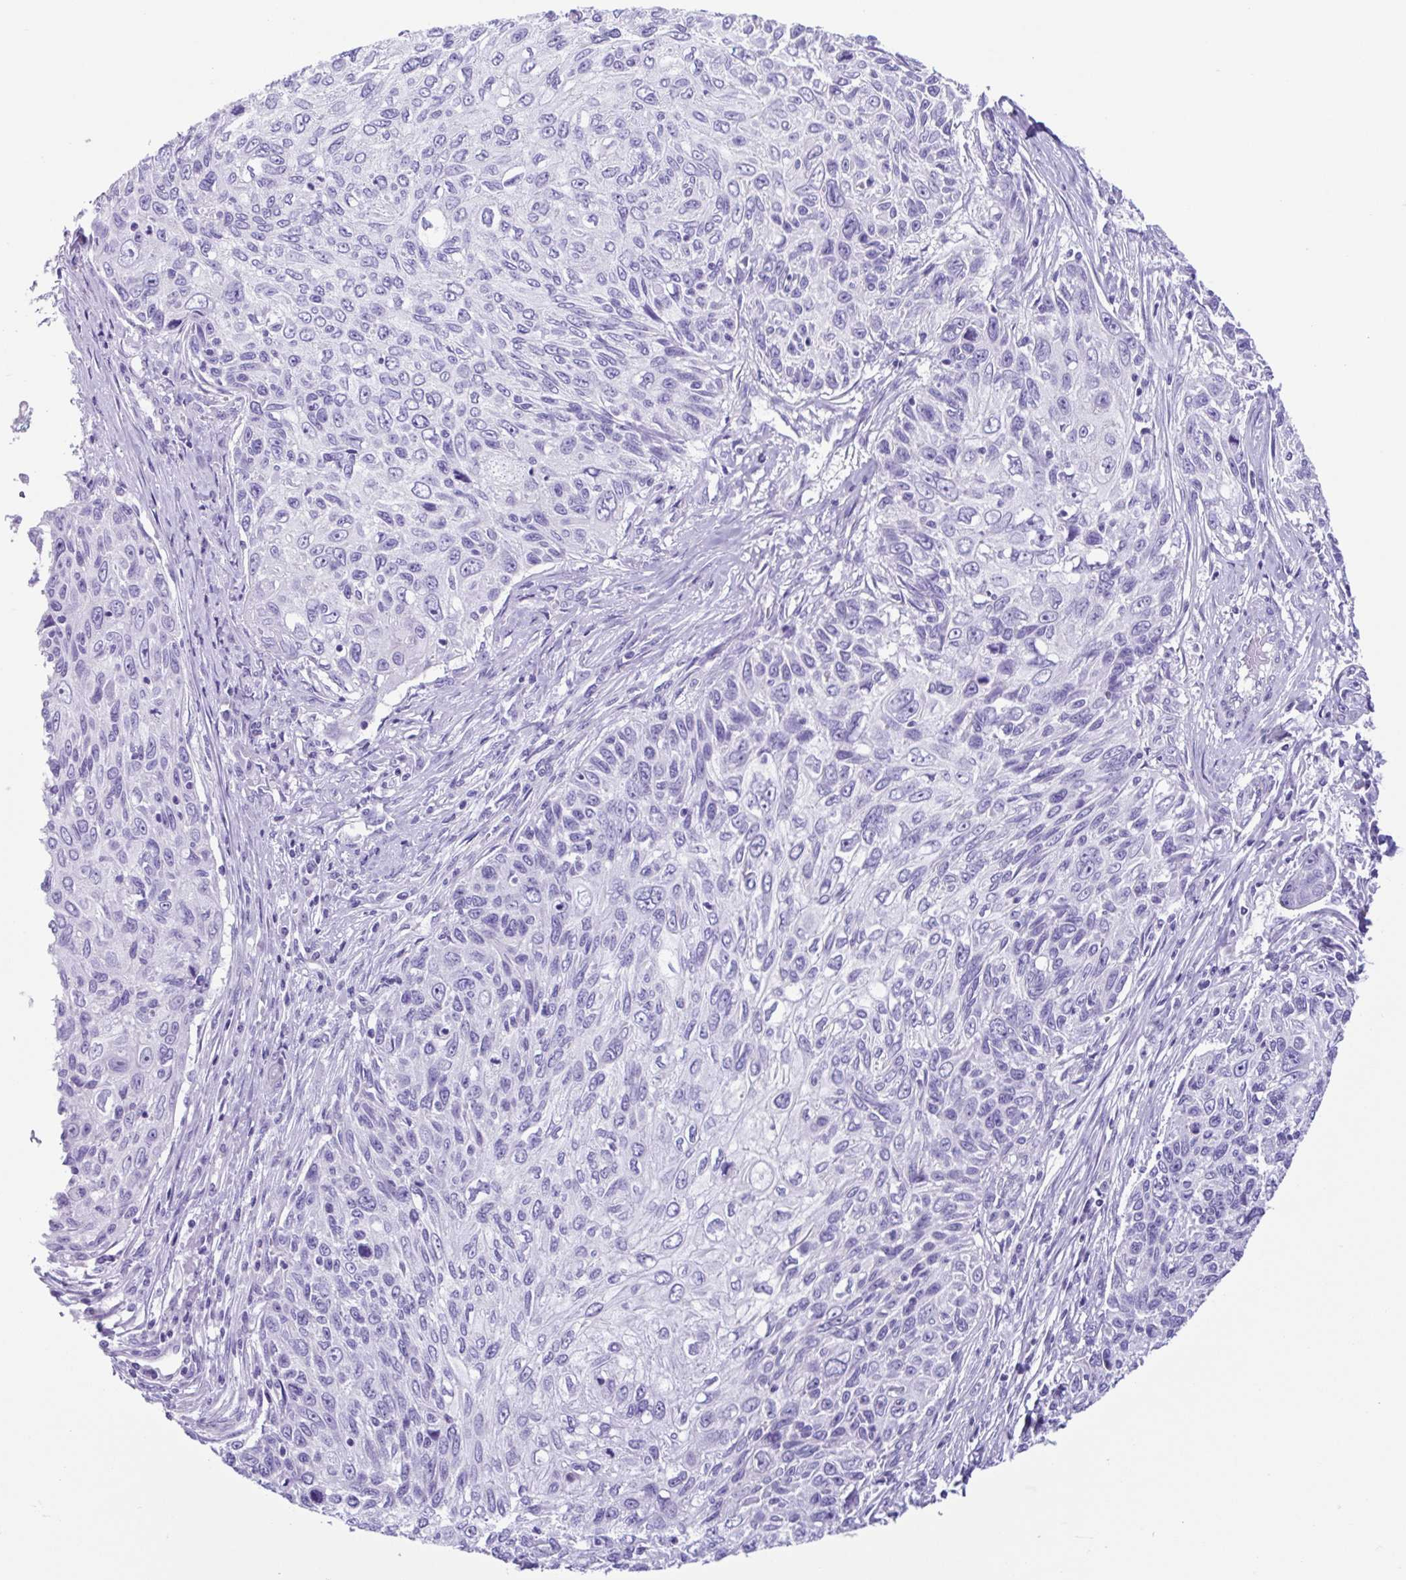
{"staining": {"intensity": "negative", "quantity": "none", "location": "none"}, "tissue": "skin cancer", "cell_type": "Tumor cells", "image_type": "cancer", "snomed": [{"axis": "morphology", "description": "Squamous cell carcinoma, NOS"}, {"axis": "topography", "description": "Skin"}], "caption": "This is a image of immunohistochemistry staining of skin cancer, which shows no staining in tumor cells.", "gene": "ACTRT3", "patient": {"sex": "male", "age": 92}}